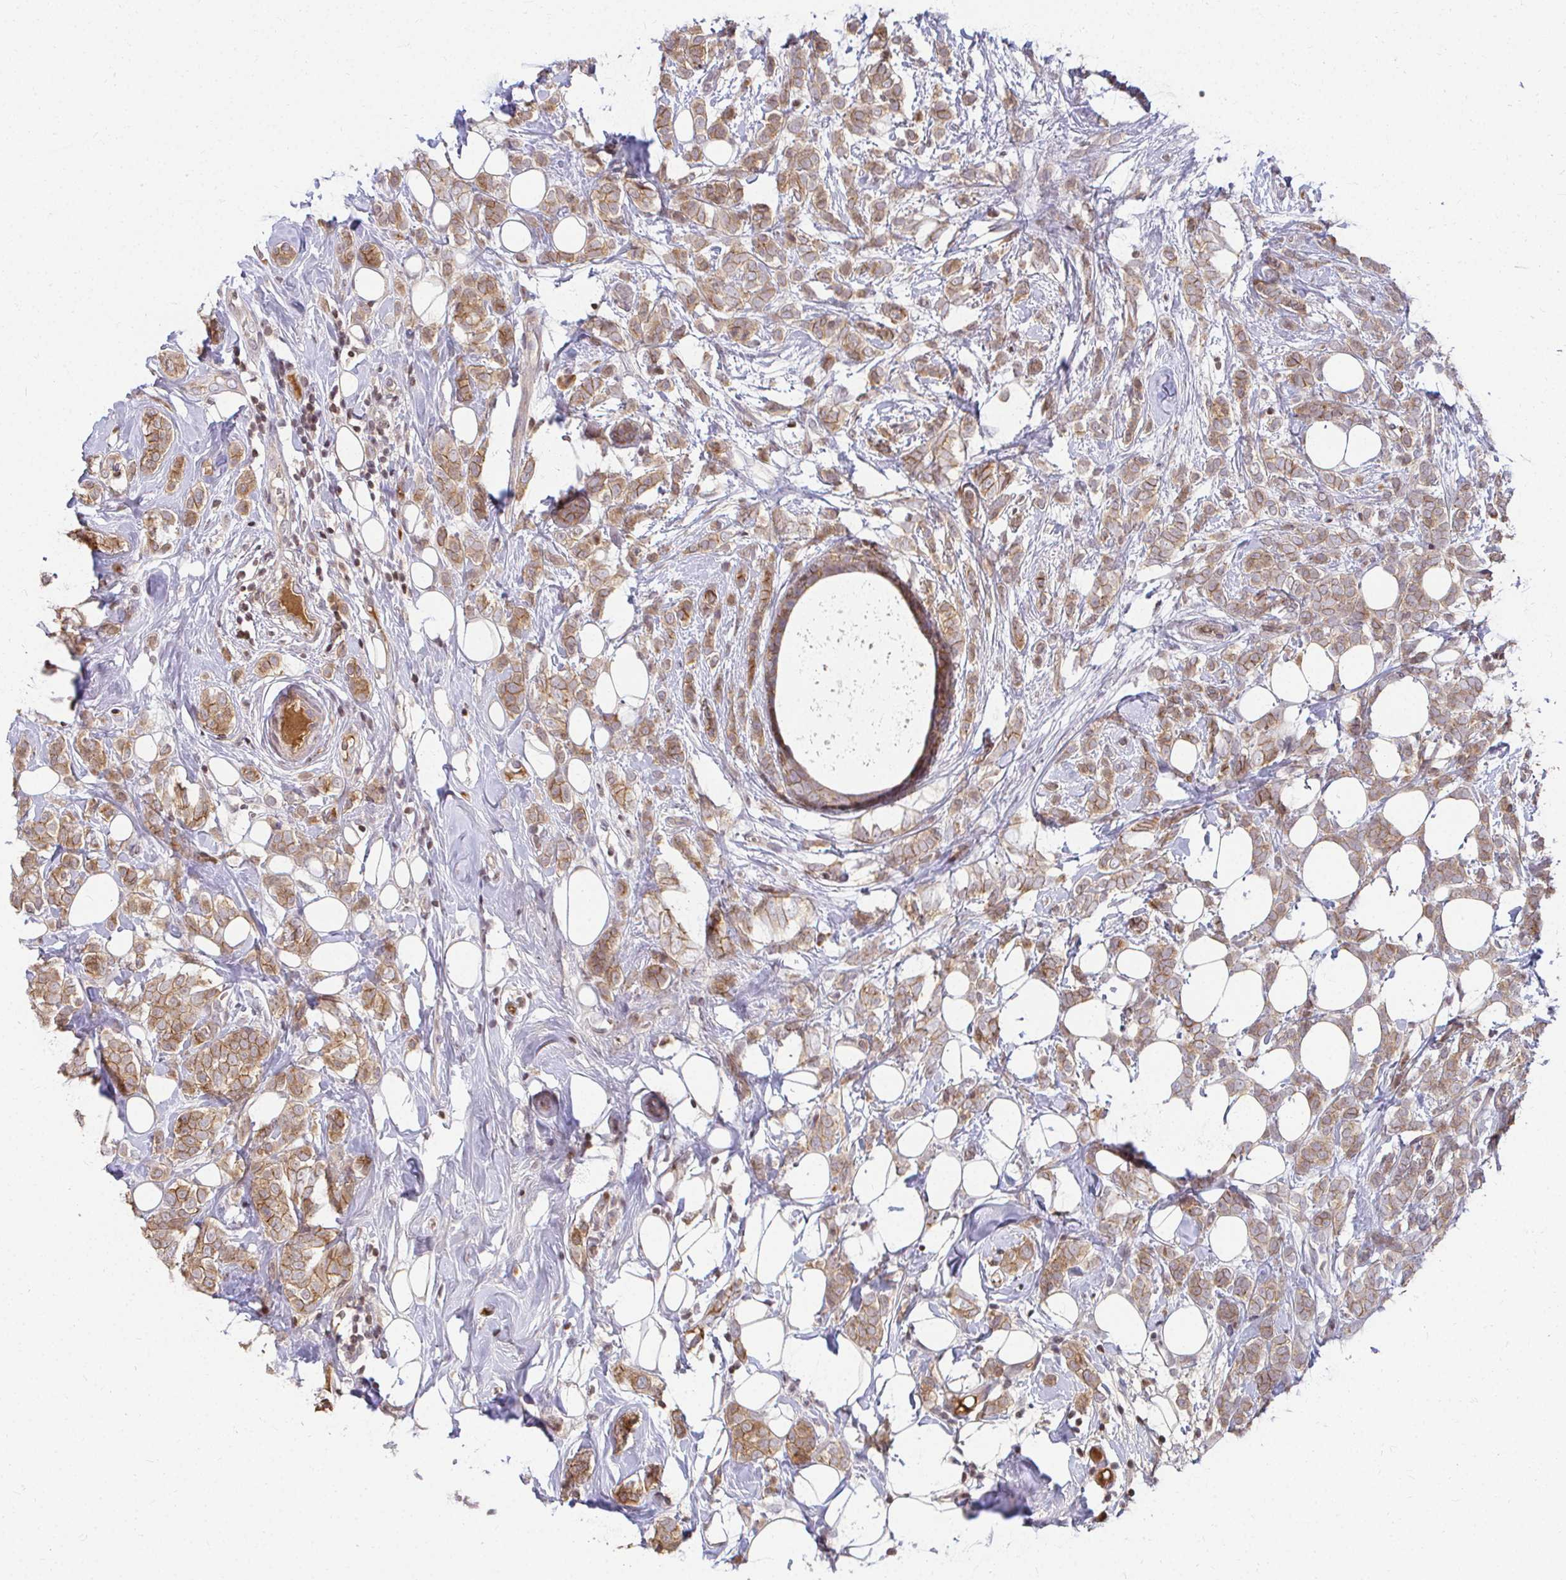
{"staining": {"intensity": "moderate", "quantity": ">75%", "location": "cytoplasmic/membranous"}, "tissue": "breast cancer", "cell_type": "Tumor cells", "image_type": "cancer", "snomed": [{"axis": "morphology", "description": "Lobular carcinoma"}, {"axis": "topography", "description": "Breast"}], "caption": "Immunohistochemical staining of human lobular carcinoma (breast) displays moderate cytoplasmic/membranous protein expression in approximately >75% of tumor cells. Immunohistochemistry stains the protein of interest in brown and the nuclei are stained blue.", "gene": "ANK3", "patient": {"sex": "female", "age": 49}}